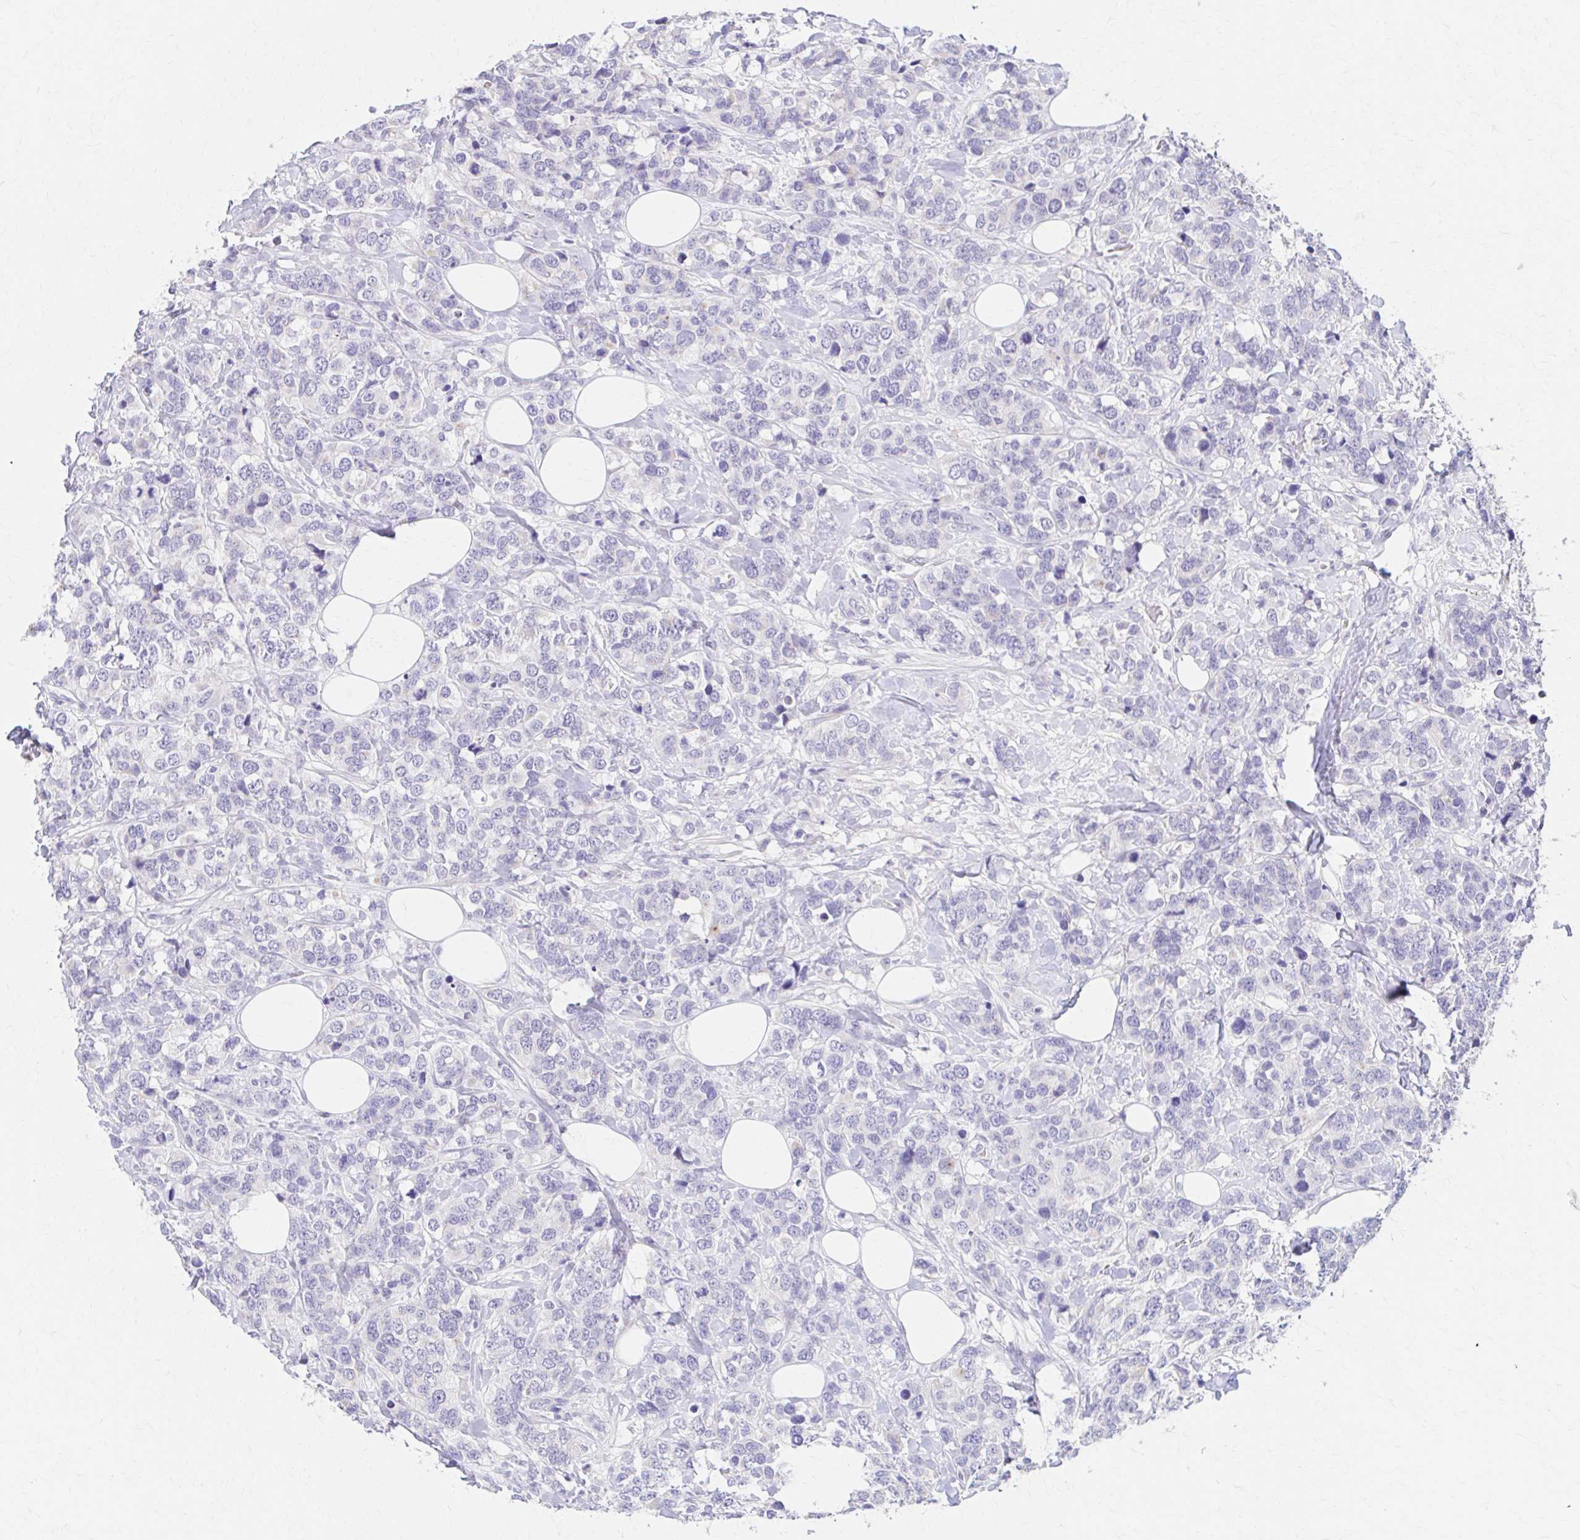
{"staining": {"intensity": "negative", "quantity": "none", "location": "none"}, "tissue": "breast cancer", "cell_type": "Tumor cells", "image_type": "cancer", "snomed": [{"axis": "morphology", "description": "Lobular carcinoma"}, {"axis": "topography", "description": "Breast"}], "caption": "There is no significant positivity in tumor cells of breast cancer.", "gene": "AZGP1", "patient": {"sex": "female", "age": 59}}